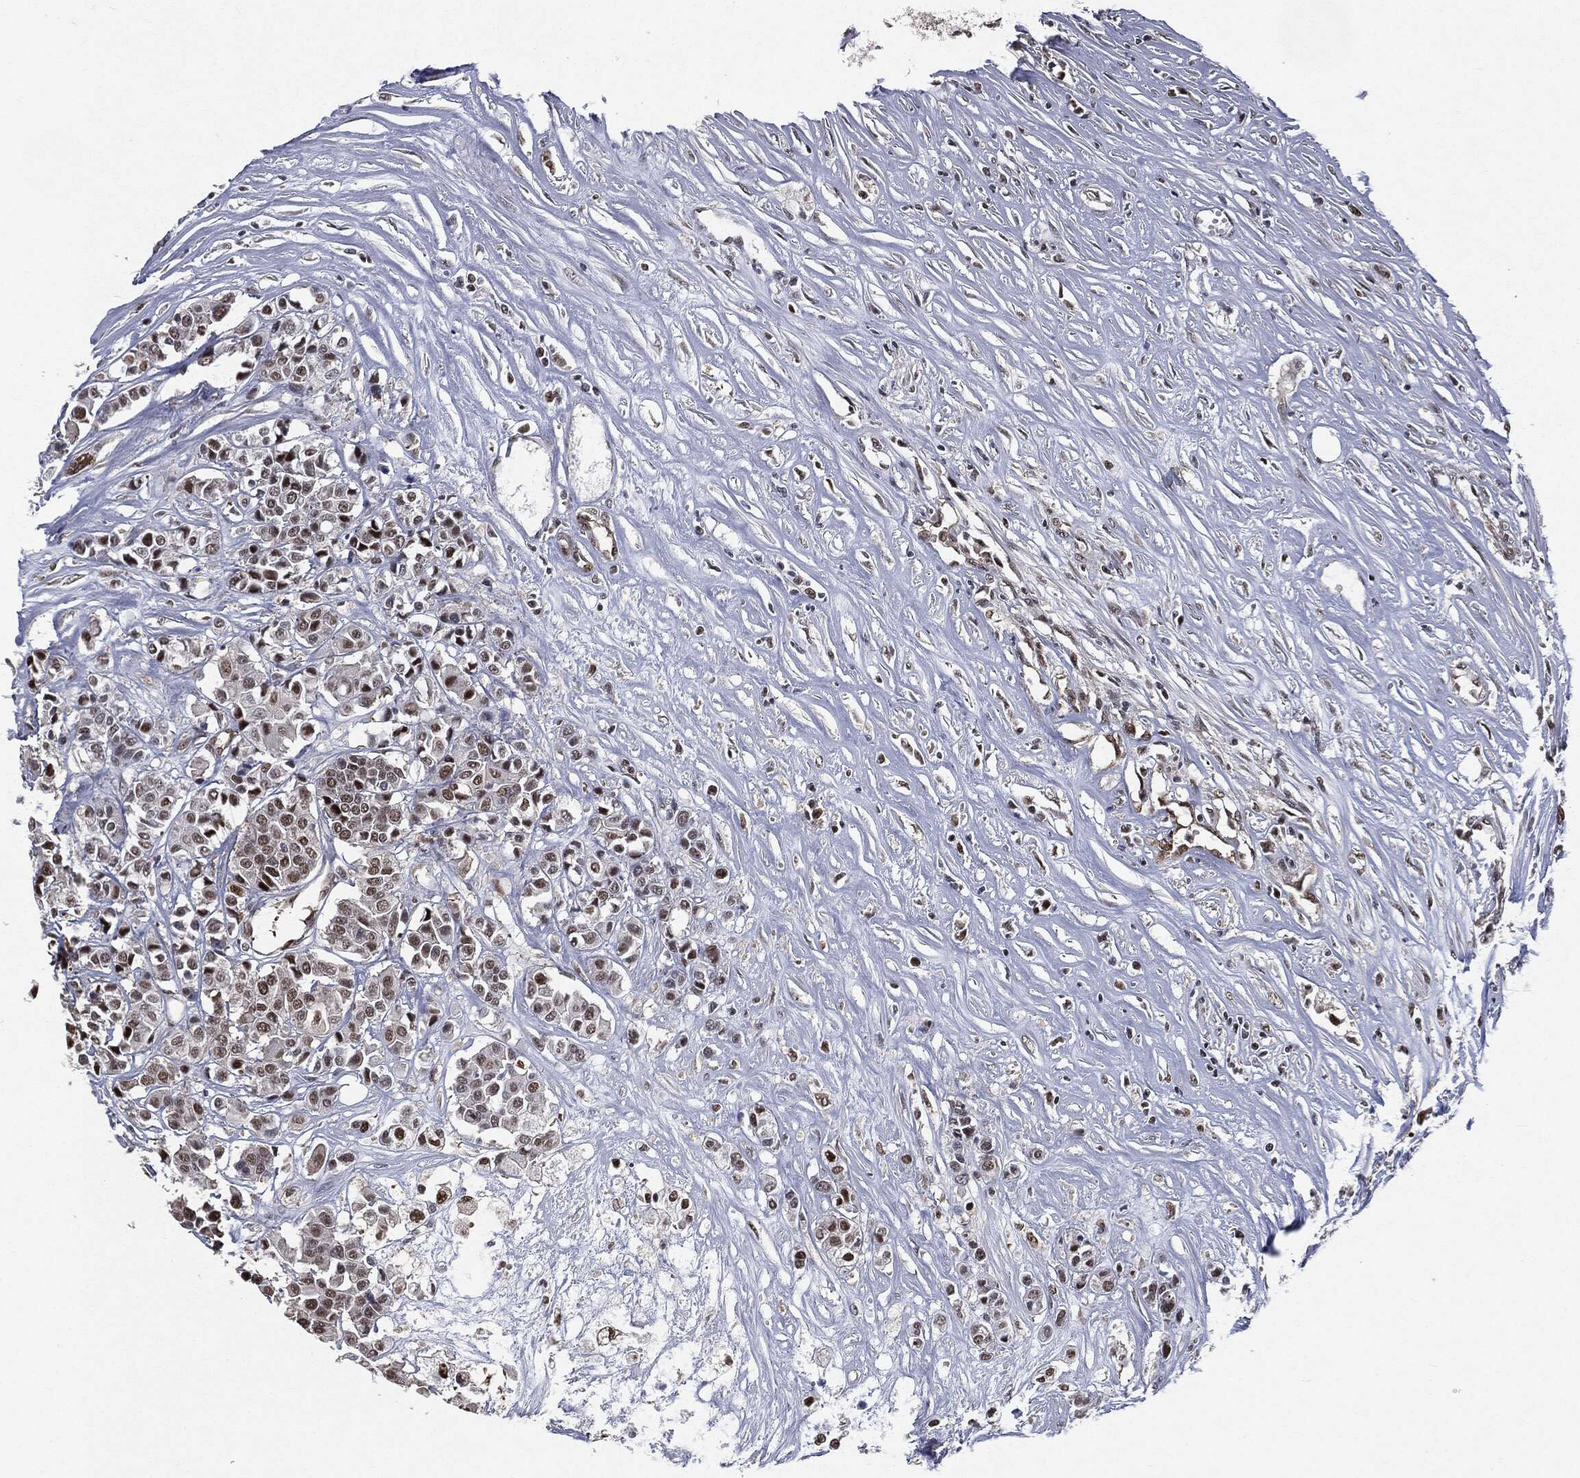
{"staining": {"intensity": "moderate", "quantity": "<25%", "location": "nuclear"}, "tissue": "carcinoid", "cell_type": "Tumor cells", "image_type": "cancer", "snomed": [{"axis": "morphology", "description": "Carcinoid, malignant, NOS"}, {"axis": "topography", "description": "Colon"}], "caption": "A brown stain labels moderate nuclear expression of a protein in carcinoid tumor cells.", "gene": "SHLD2", "patient": {"sex": "male", "age": 81}}